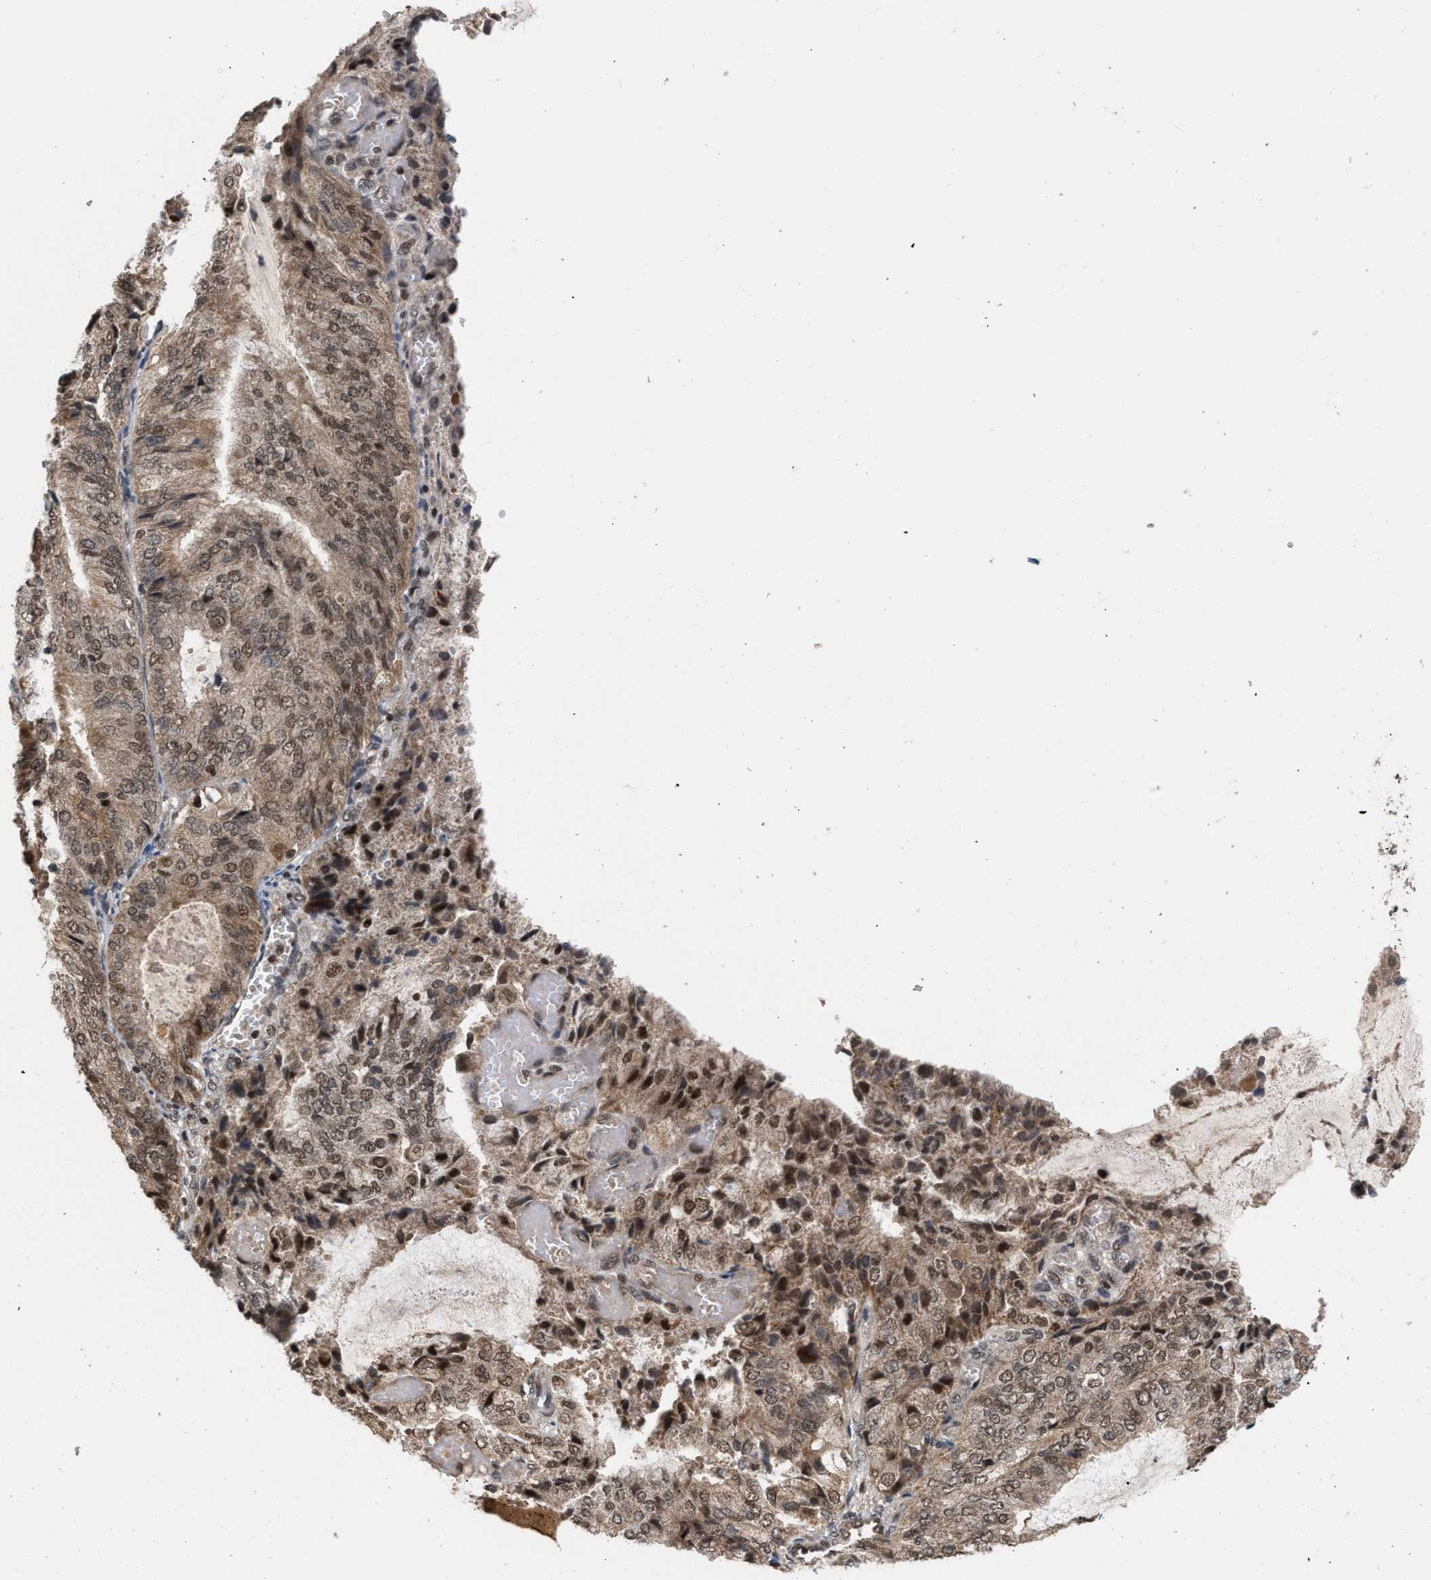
{"staining": {"intensity": "weak", "quantity": ">75%", "location": "cytoplasmic/membranous,nuclear"}, "tissue": "endometrial cancer", "cell_type": "Tumor cells", "image_type": "cancer", "snomed": [{"axis": "morphology", "description": "Adenocarcinoma, NOS"}, {"axis": "topography", "description": "Endometrium"}], "caption": "Brown immunohistochemical staining in human adenocarcinoma (endometrial) shows weak cytoplasmic/membranous and nuclear staining in approximately >75% of tumor cells.", "gene": "C9orf78", "patient": {"sex": "female", "age": 81}}